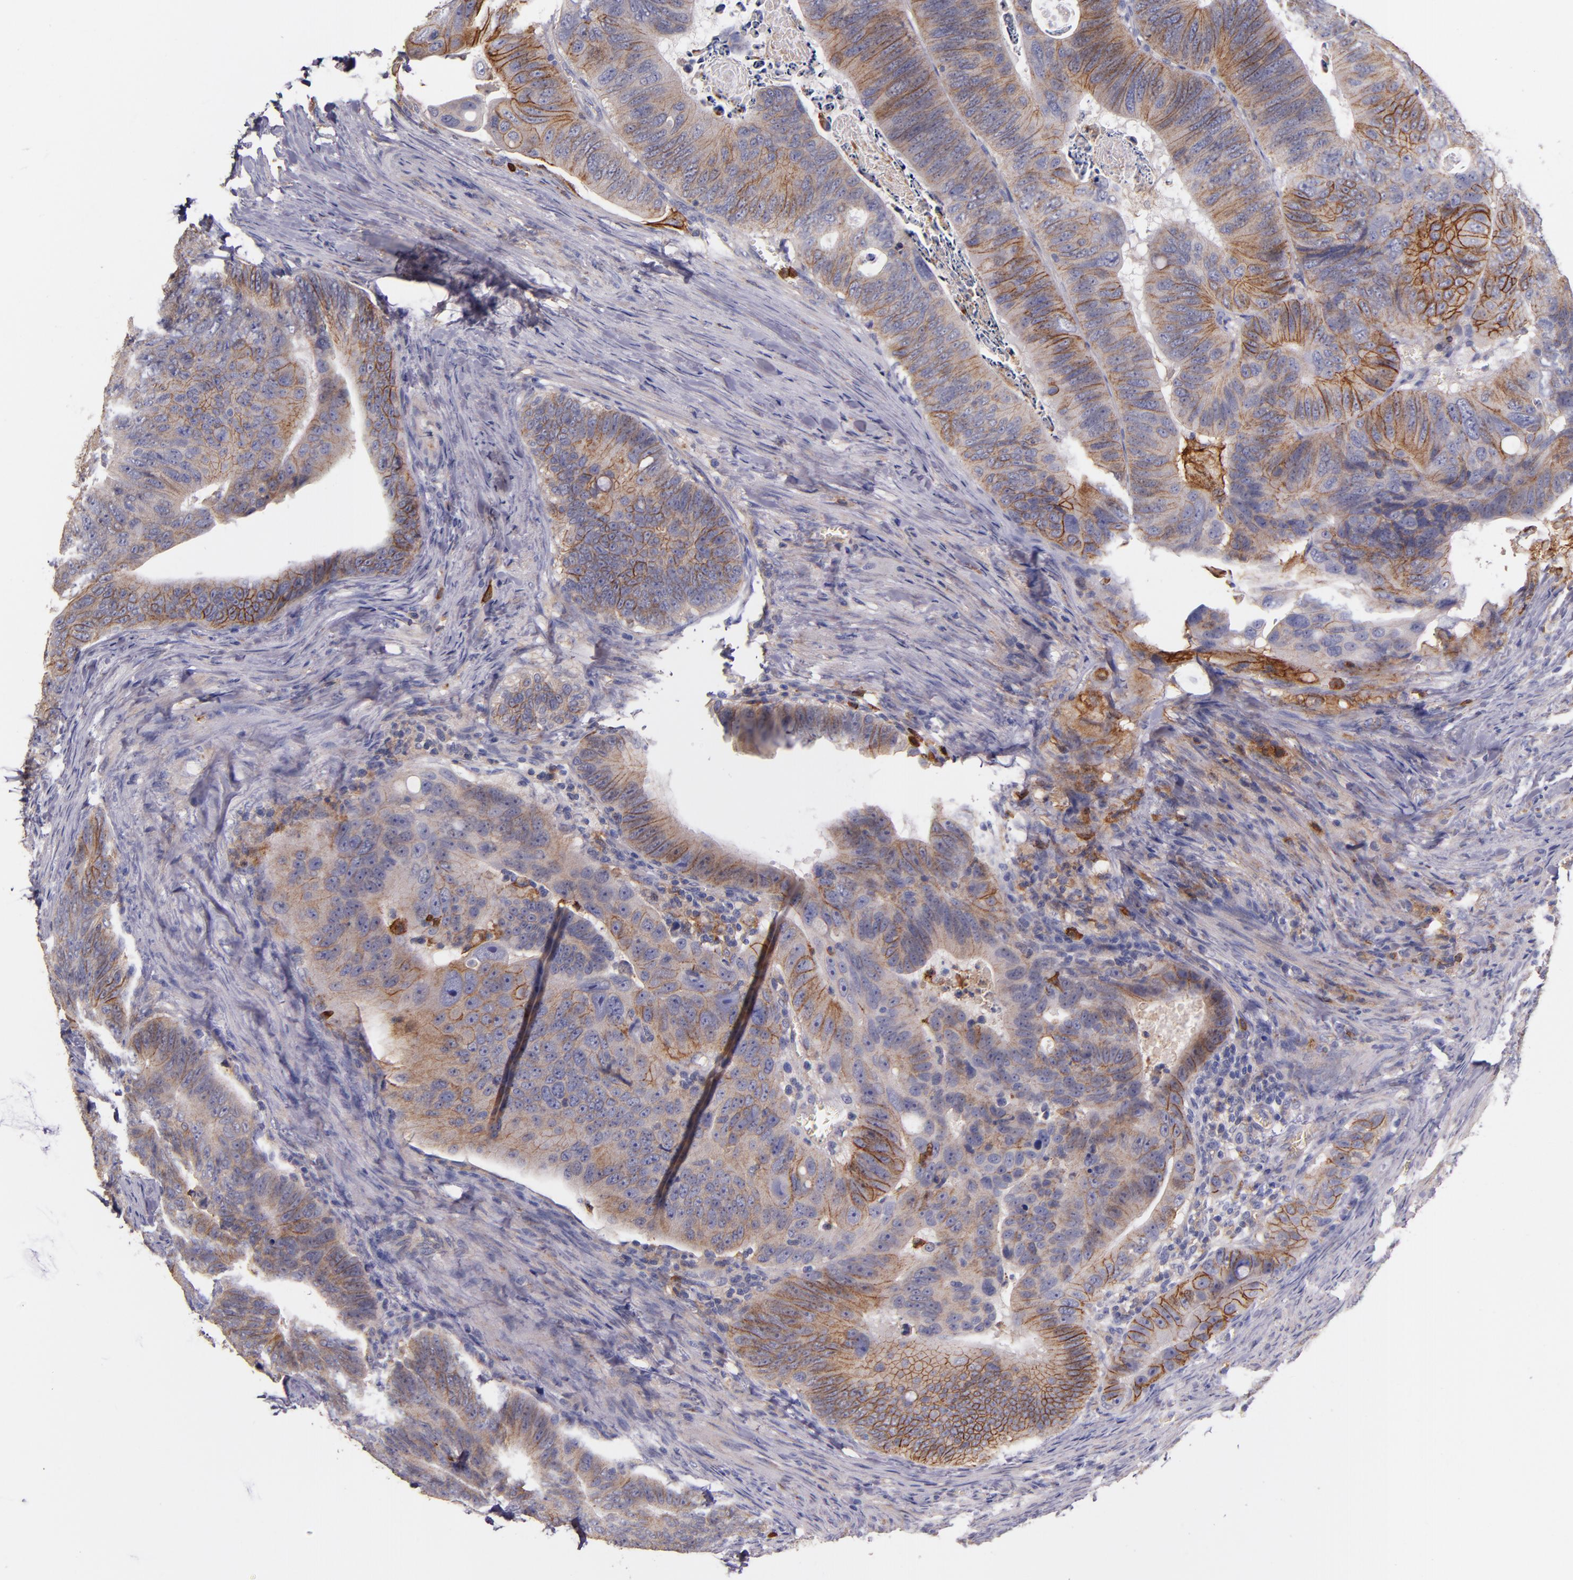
{"staining": {"intensity": "moderate", "quantity": ">75%", "location": "cytoplasmic/membranous"}, "tissue": "colorectal cancer", "cell_type": "Tumor cells", "image_type": "cancer", "snomed": [{"axis": "morphology", "description": "Adenocarcinoma, NOS"}, {"axis": "topography", "description": "Colon"}], "caption": "There is medium levels of moderate cytoplasmic/membranous positivity in tumor cells of colorectal cancer (adenocarcinoma), as demonstrated by immunohistochemical staining (brown color).", "gene": "C5AR1", "patient": {"sex": "female", "age": 55}}